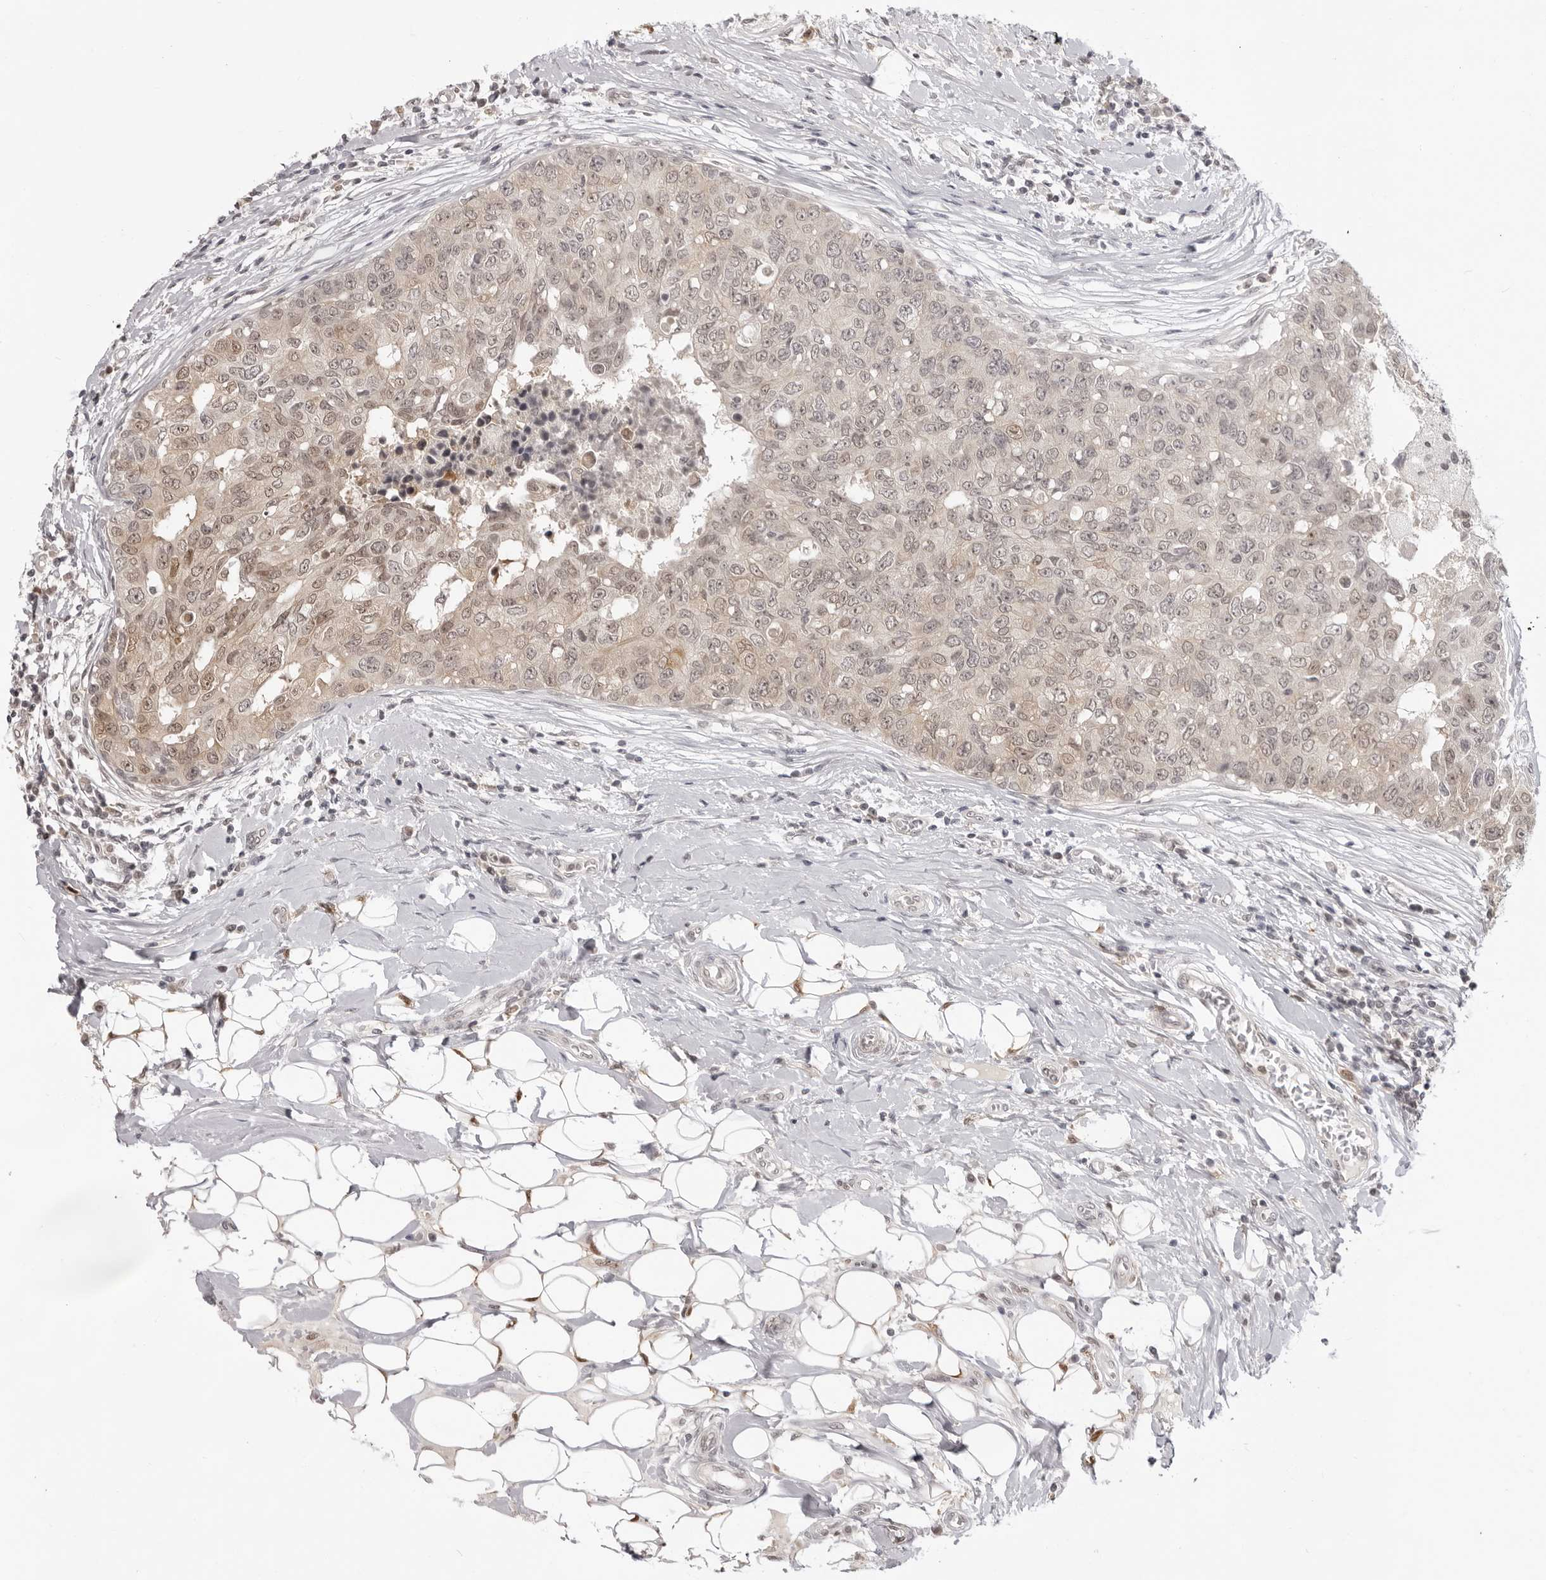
{"staining": {"intensity": "weak", "quantity": "25%-75%", "location": "nuclear"}, "tissue": "breast cancer", "cell_type": "Tumor cells", "image_type": "cancer", "snomed": [{"axis": "morphology", "description": "Duct carcinoma"}, {"axis": "topography", "description": "Breast"}], "caption": "Immunohistochemical staining of human breast cancer (invasive ductal carcinoma) reveals low levels of weak nuclear protein staining in about 25%-75% of tumor cells.", "gene": "SRGAP2", "patient": {"sex": "female", "age": 27}}